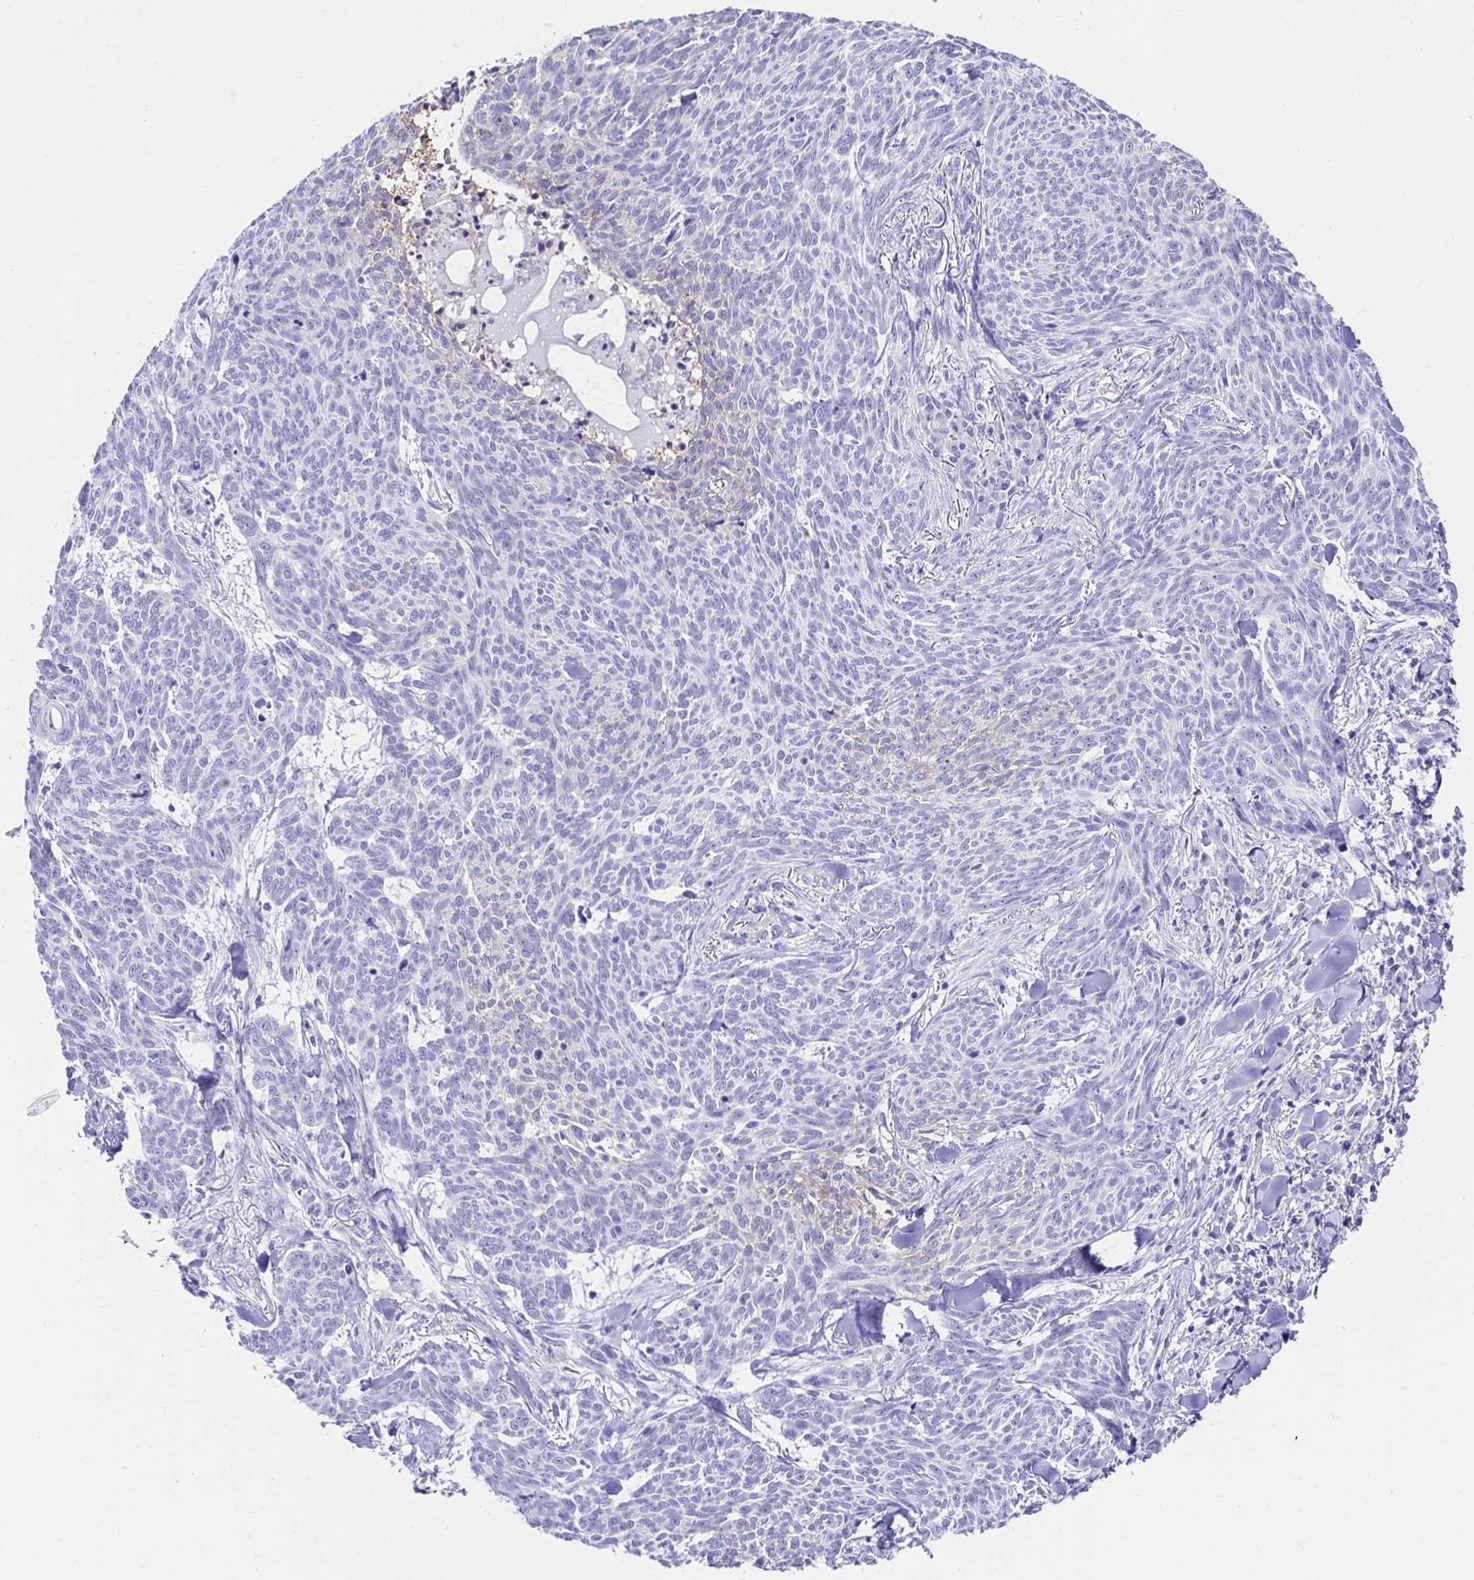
{"staining": {"intensity": "negative", "quantity": "none", "location": "none"}, "tissue": "skin cancer", "cell_type": "Tumor cells", "image_type": "cancer", "snomed": [{"axis": "morphology", "description": "Basal cell carcinoma"}, {"axis": "topography", "description": "Skin"}], "caption": "IHC image of neoplastic tissue: skin basal cell carcinoma stained with DAB (3,3'-diaminobenzidine) reveals no significant protein positivity in tumor cells.", "gene": "CA9", "patient": {"sex": "female", "age": 93}}